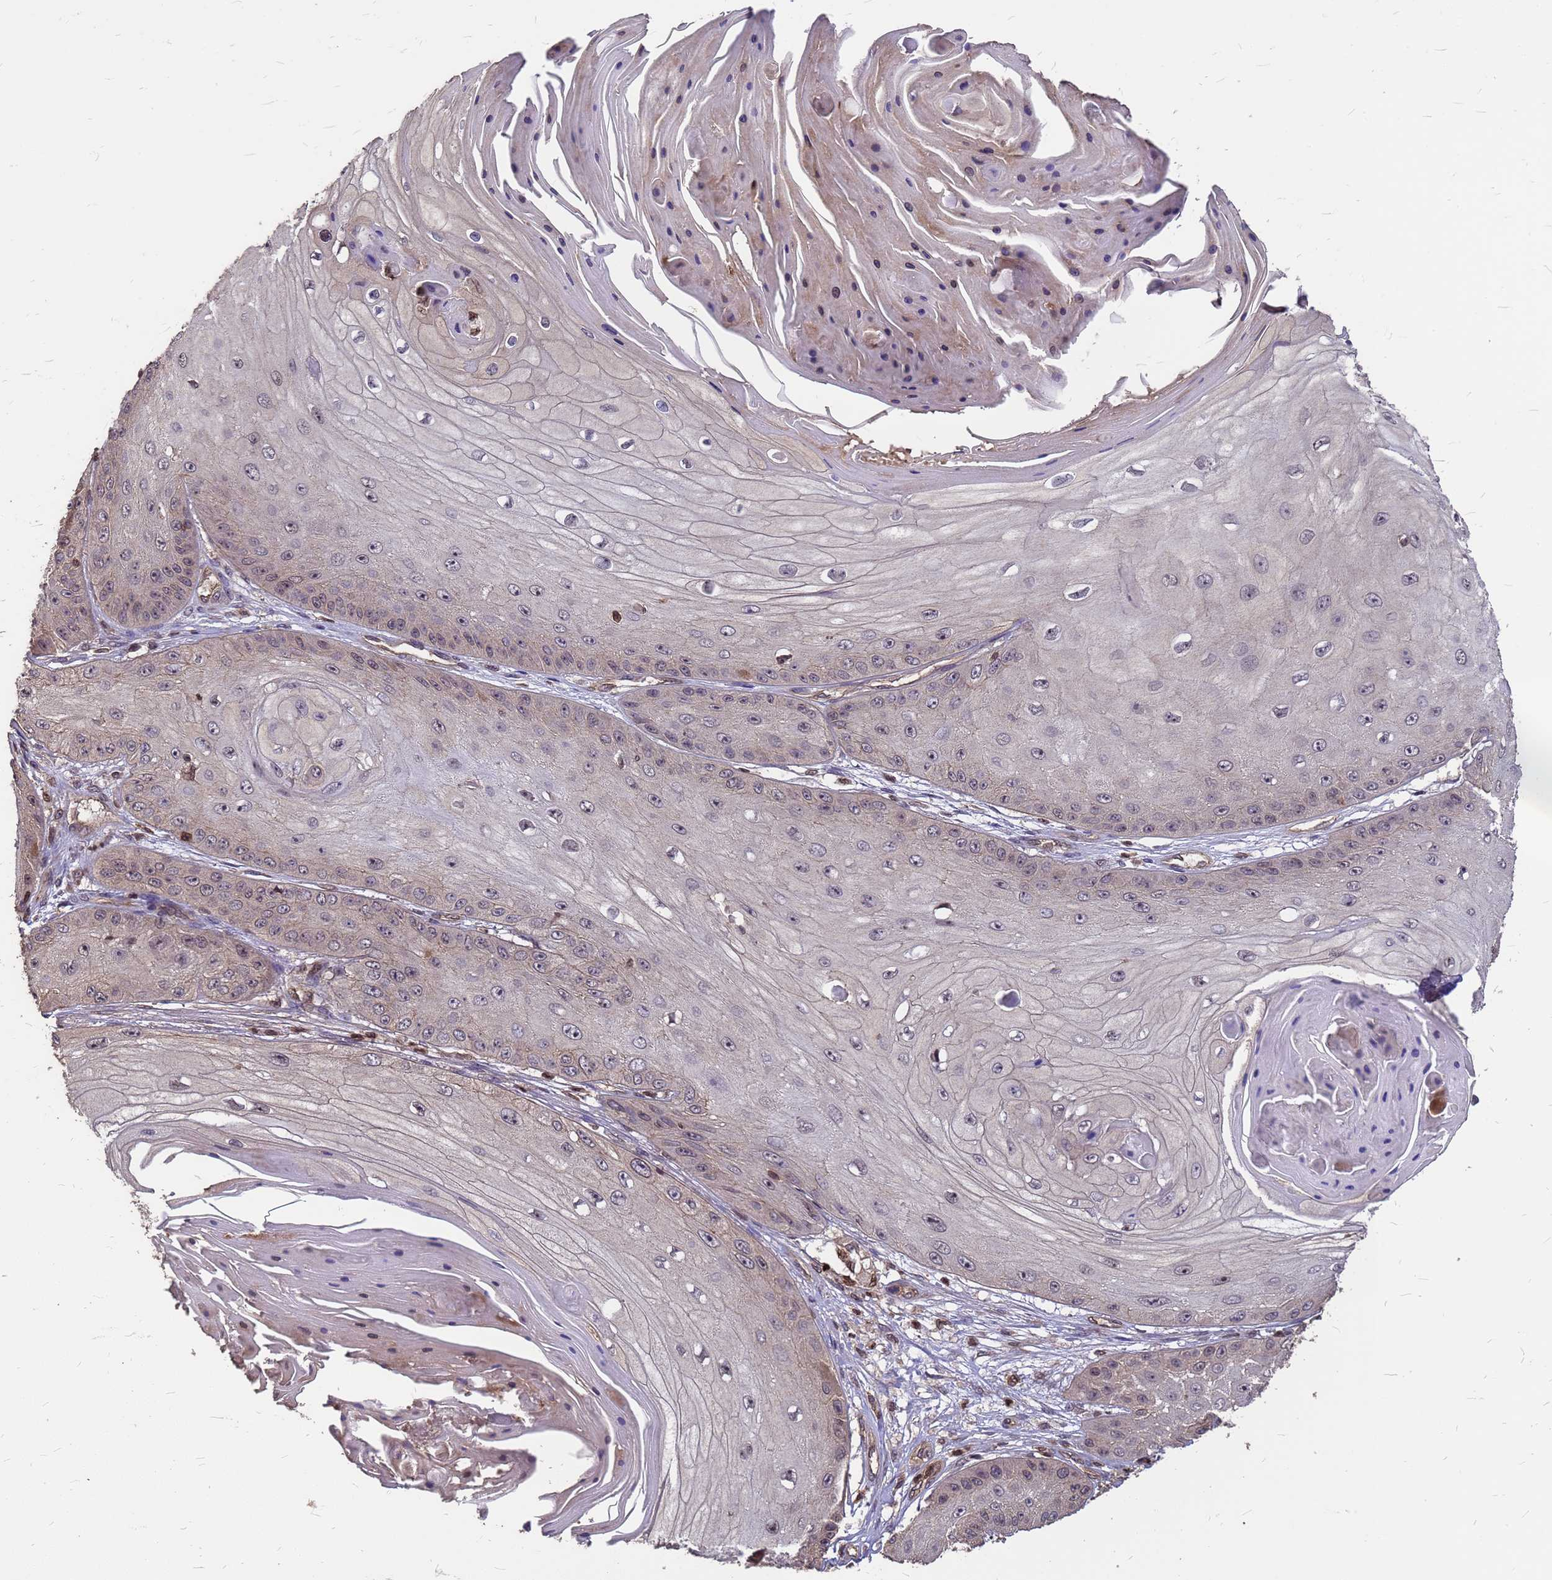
{"staining": {"intensity": "weak", "quantity": "<25%", "location": "nuclear"}, "tissue": "skin cancer", "cell_type": "Tumor cells", "image_type": "cancer", "snomed": [{"axis": "morphology", "description": "Squamous cell carcinoma, NOS"}, {"axis": "topography", "description": "Skin"}], "caption": "DAB (3,3'-diaminobenzidine) immunohistochemical staining of human skin cancer (squamous cell carcinoma) shows no significant positivity in tumor cells.", "gene": "C1orf35", "patient": {"sex": "male", "age": 70}}